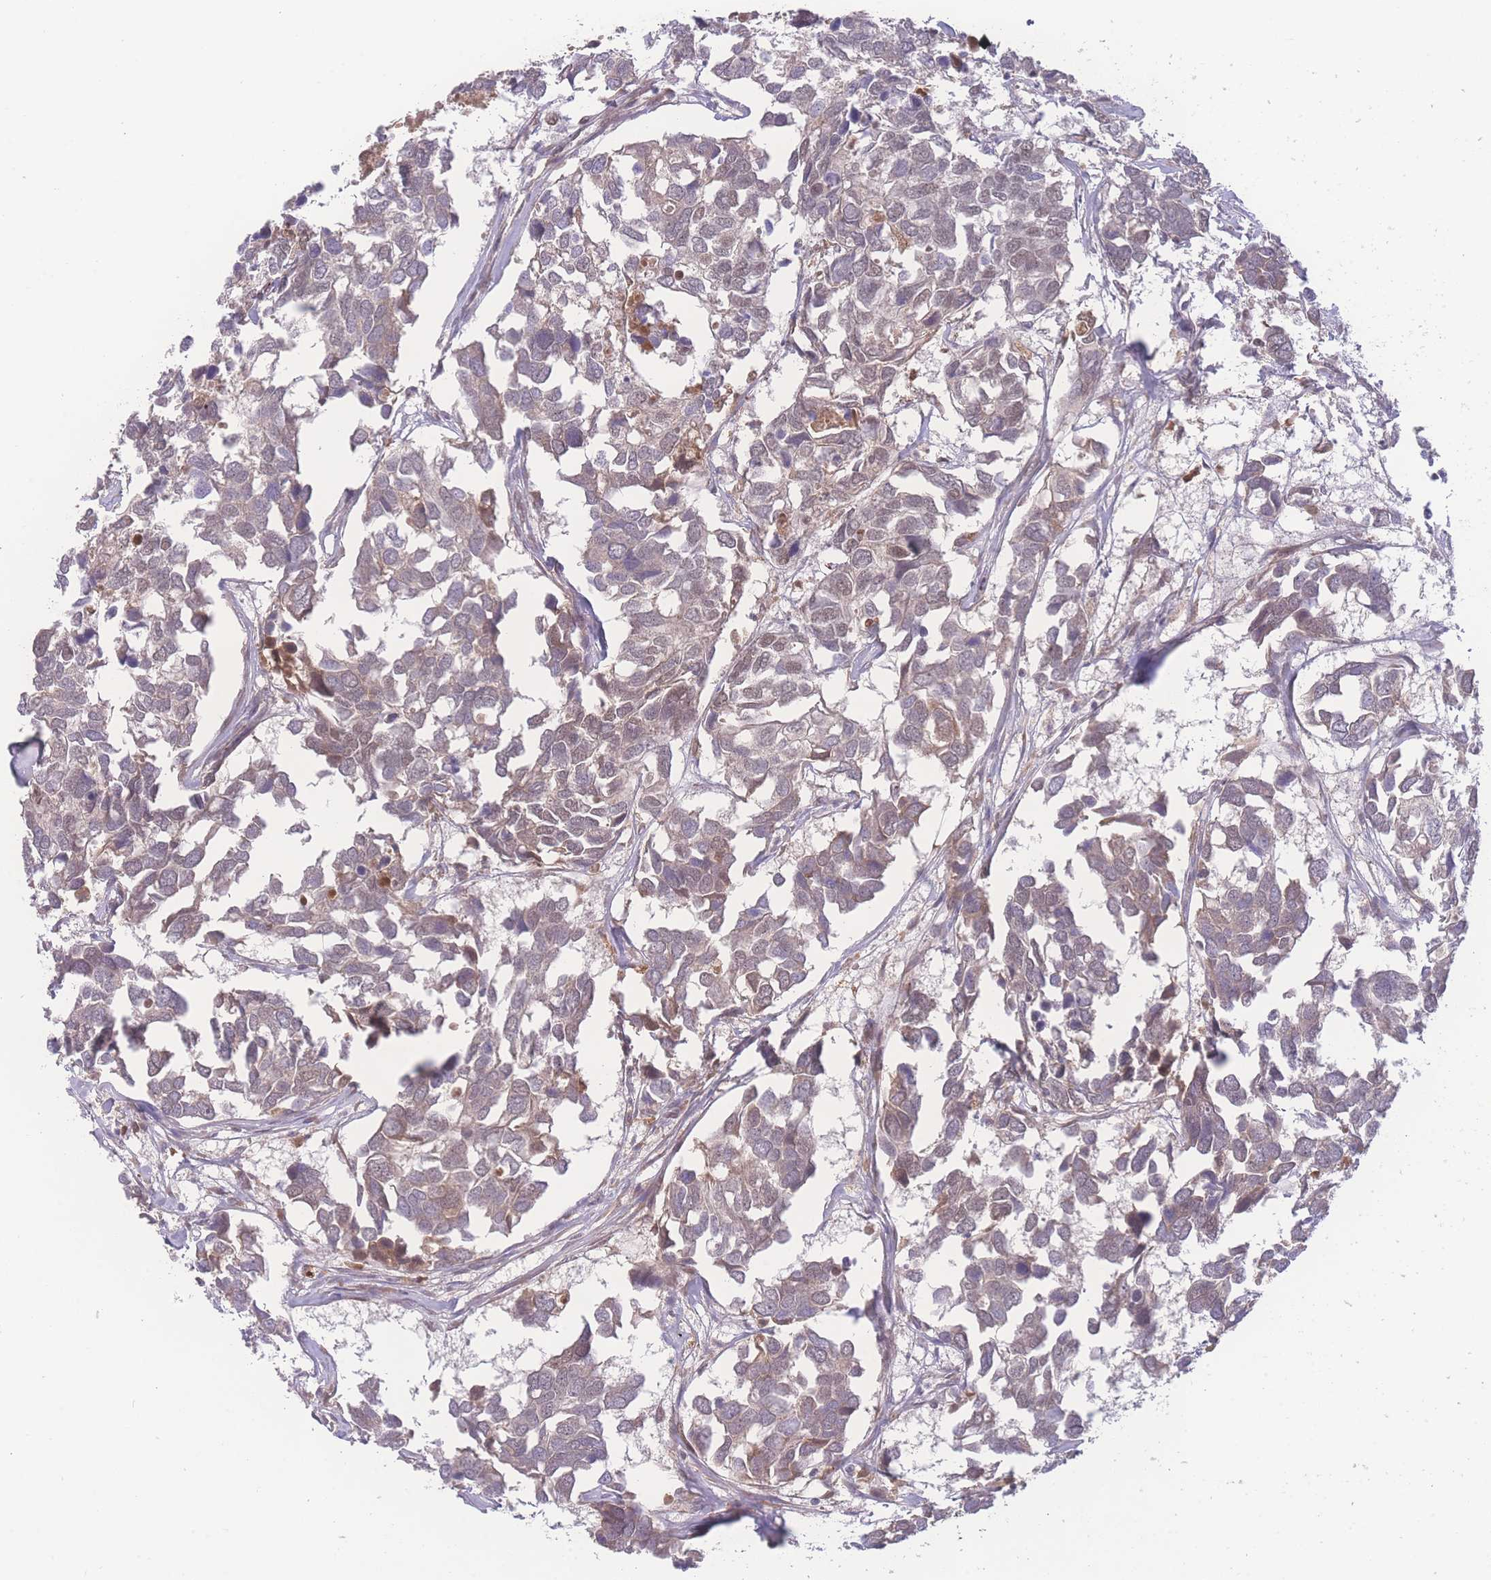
{"staining": {"intensity": "weak", "quantity": "25%-75%", "location": "cytoplasmic/membranous,nuclear"}, "tissue": "breast cancer", "cell_type": "Tumor cells", "image_type": "cancer", "snomed": [{"axis": "morphology", "description": "Duct carcinoma"}, {"axis": "topography", "description": "Breast"}], "caption": "A photomicrograph of breast infiltrating ductal carcinoma stained for a protein exhibits weak cytoplasmic/membranous and nuclear brown staining in tumor cells. Using DAB (3,3'-diaminobenzidine) (brown) and hematoxylin (blue) stains, captured at high magnification using brightfield microscopy.", "gene": "RAVER1", "patient": {"sex": "female", "age": 83}}